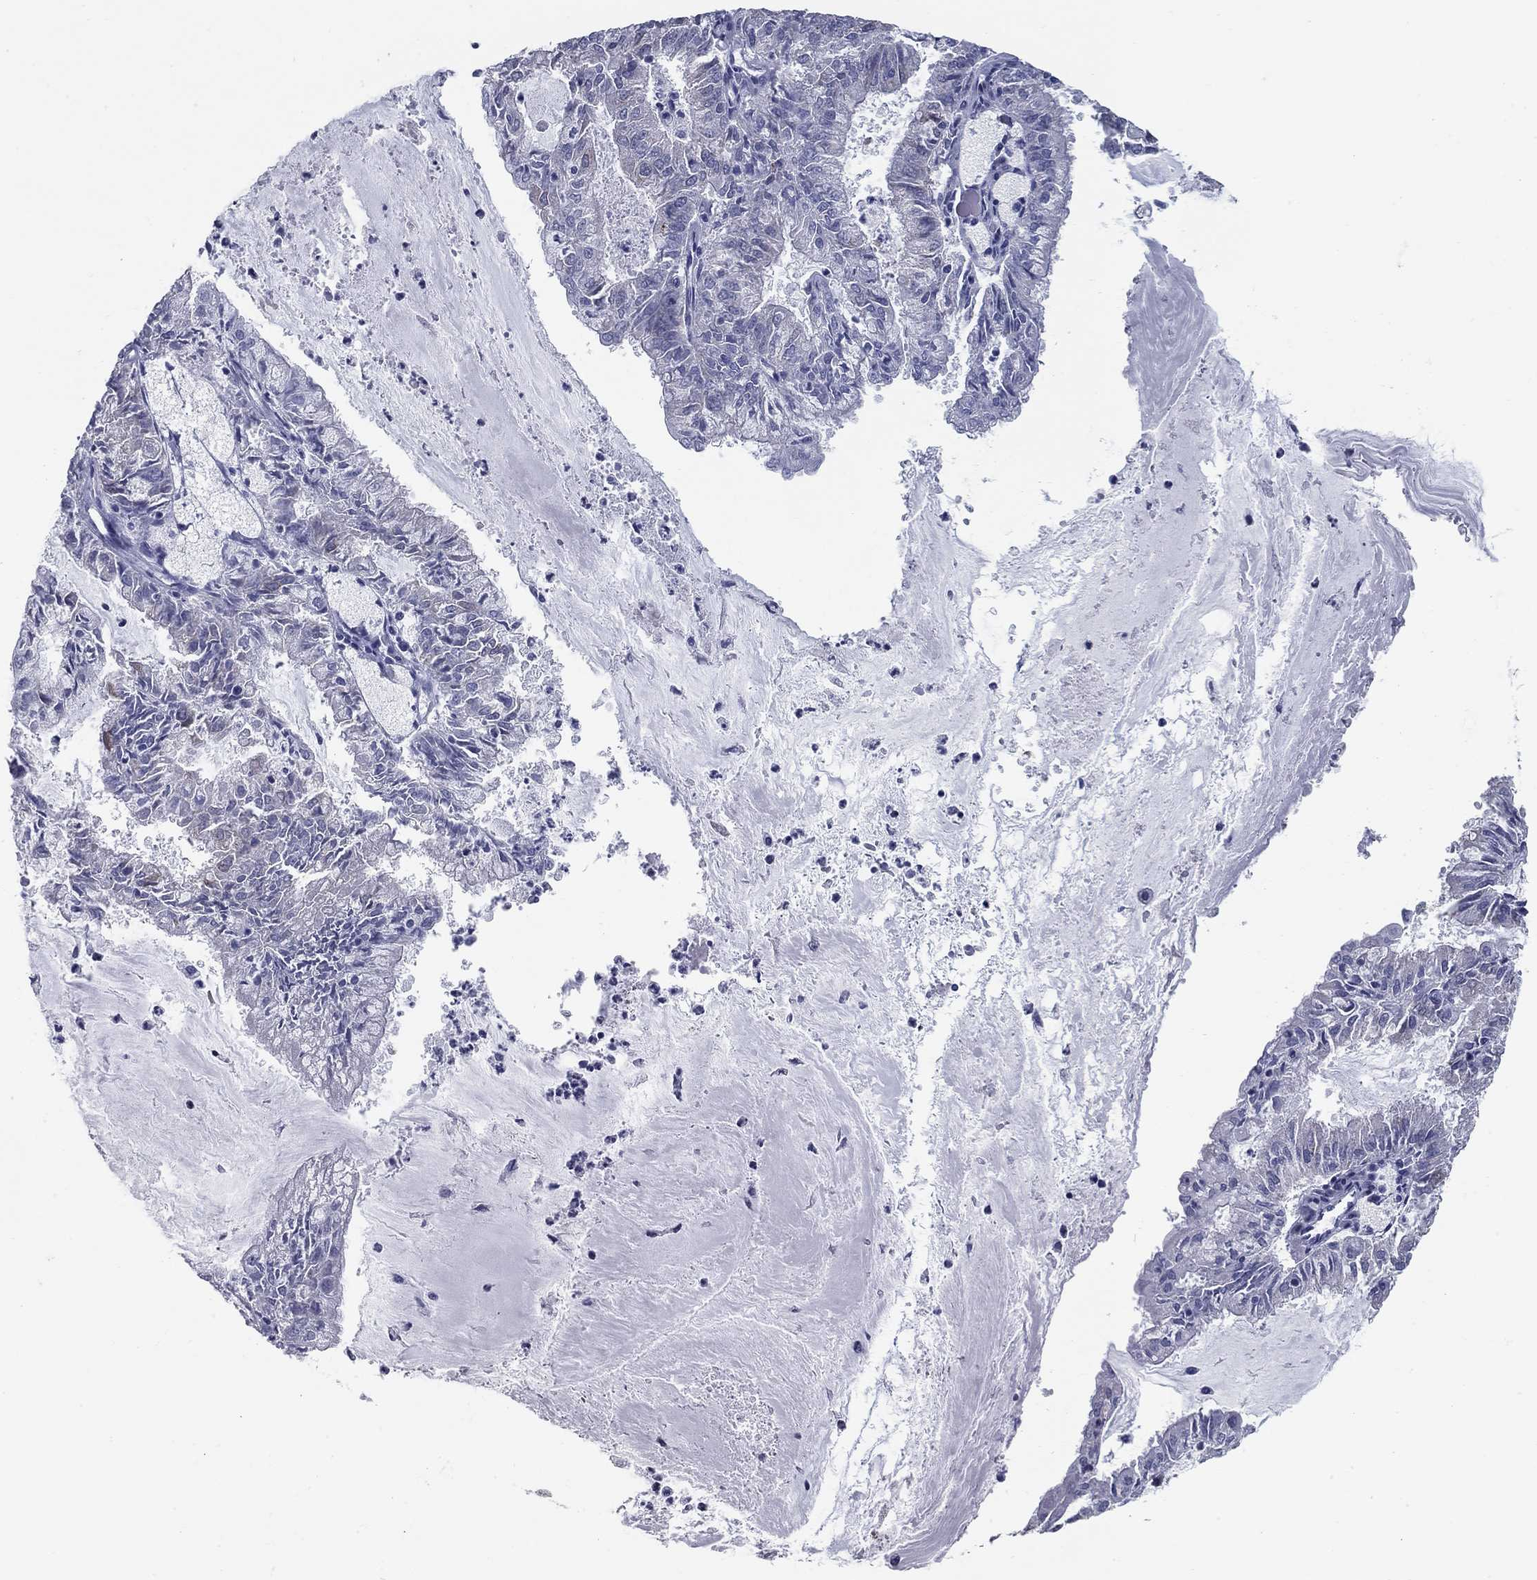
{"staining": {"intensity": "negative", "quantity": "none", "location": "none"}, "tissue": "endometrial cancer", "cell_type": "Tumor cells", "image_type": "cancer", "snomed": [{"axis": "morphology", "description": "Adenocarcinoma, NOS"}, {"axis": "topography", "description": "Endometrium"}], "caption": "DAB immunohistochemical staining of human endometrial adenocarcinoma displays no significant expression in tumor cells. (IHC, brightfield microscopy, high magnification).", "gene": "TAC1", "patient": {"sex": "female", "age": 57}}